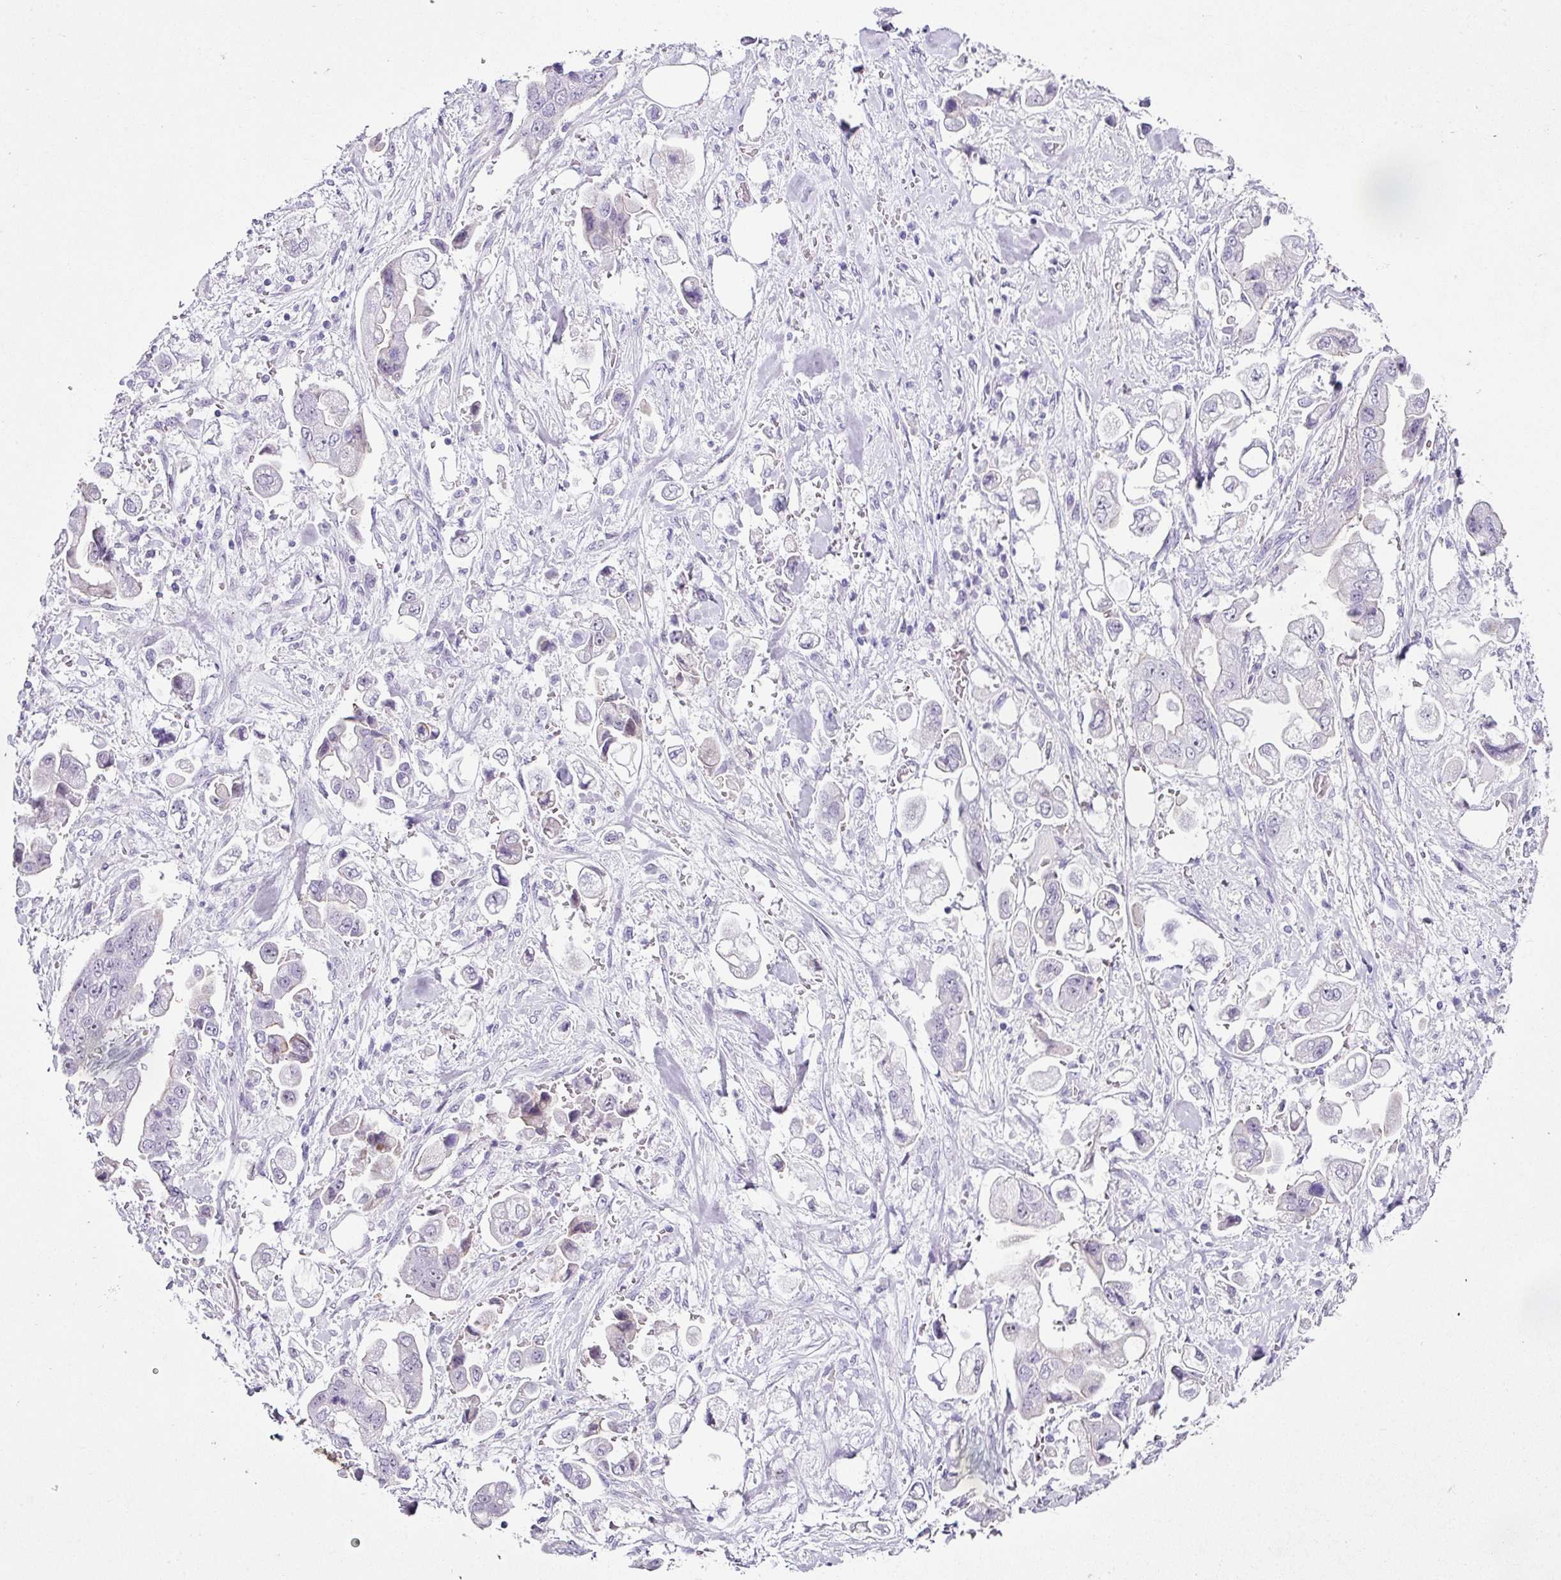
{"staining": {"intensity": "negative", "quantity": "none", "location": "none"}, "tissue": "stomach cancer", "cell_type": "Tumor cells", "image_type": "cancer", "snomed": [{"axis": "morphology", "description": "Adenocarcinoma, NOS"}, {"axis": "topography", "description": "Stomach"}], "caption": "Immunohistochemistry (IHC) of stomach cancer (adenocarcinoma) demonstrates no staining in tumor cells. (Immunohistochemistry, brightfield microscopy, high magnification).", "gene": "TRA2A", "patient": {"sex": "male", "age": 62}}